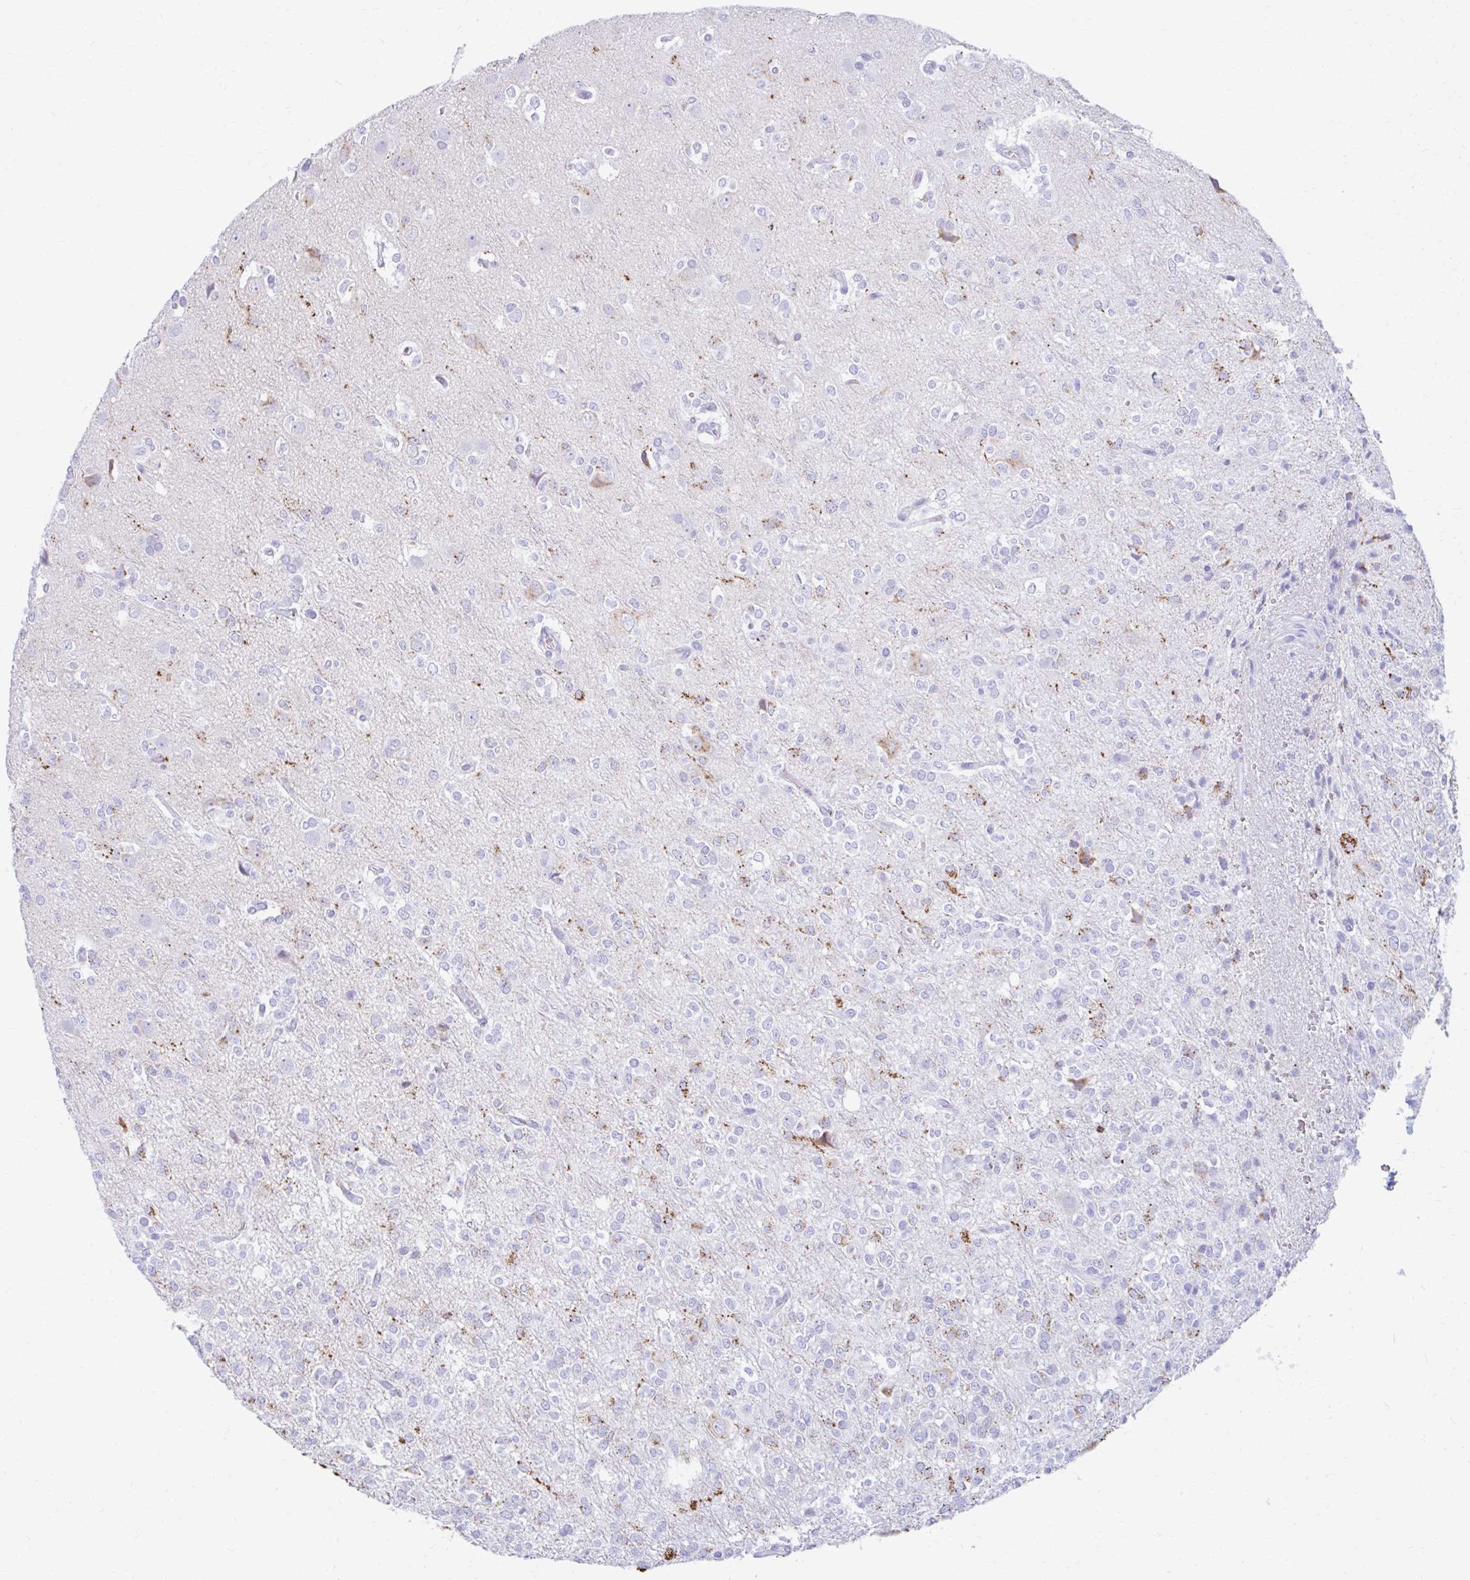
{"staining": {"intensity": "negative", "quantity": "none", "location": "none"}, "tissue": "glioma", "cell_type": "Tumor cells", "image_type": "cancer", "snomed": [{"axis": "morphology", "description": "Glioma, malignant, Low grade"}, {"axis": "topography", "description": "Brain"}], "caption": "An immunohistochemistry (IHC) histopathology image of malignant glioma (low-grade) is shown. There is no staining in tumor cells of malignant glioma (low-grade).", "gene": "NSG2", "patient": {"sex": "female", "age": 33}}